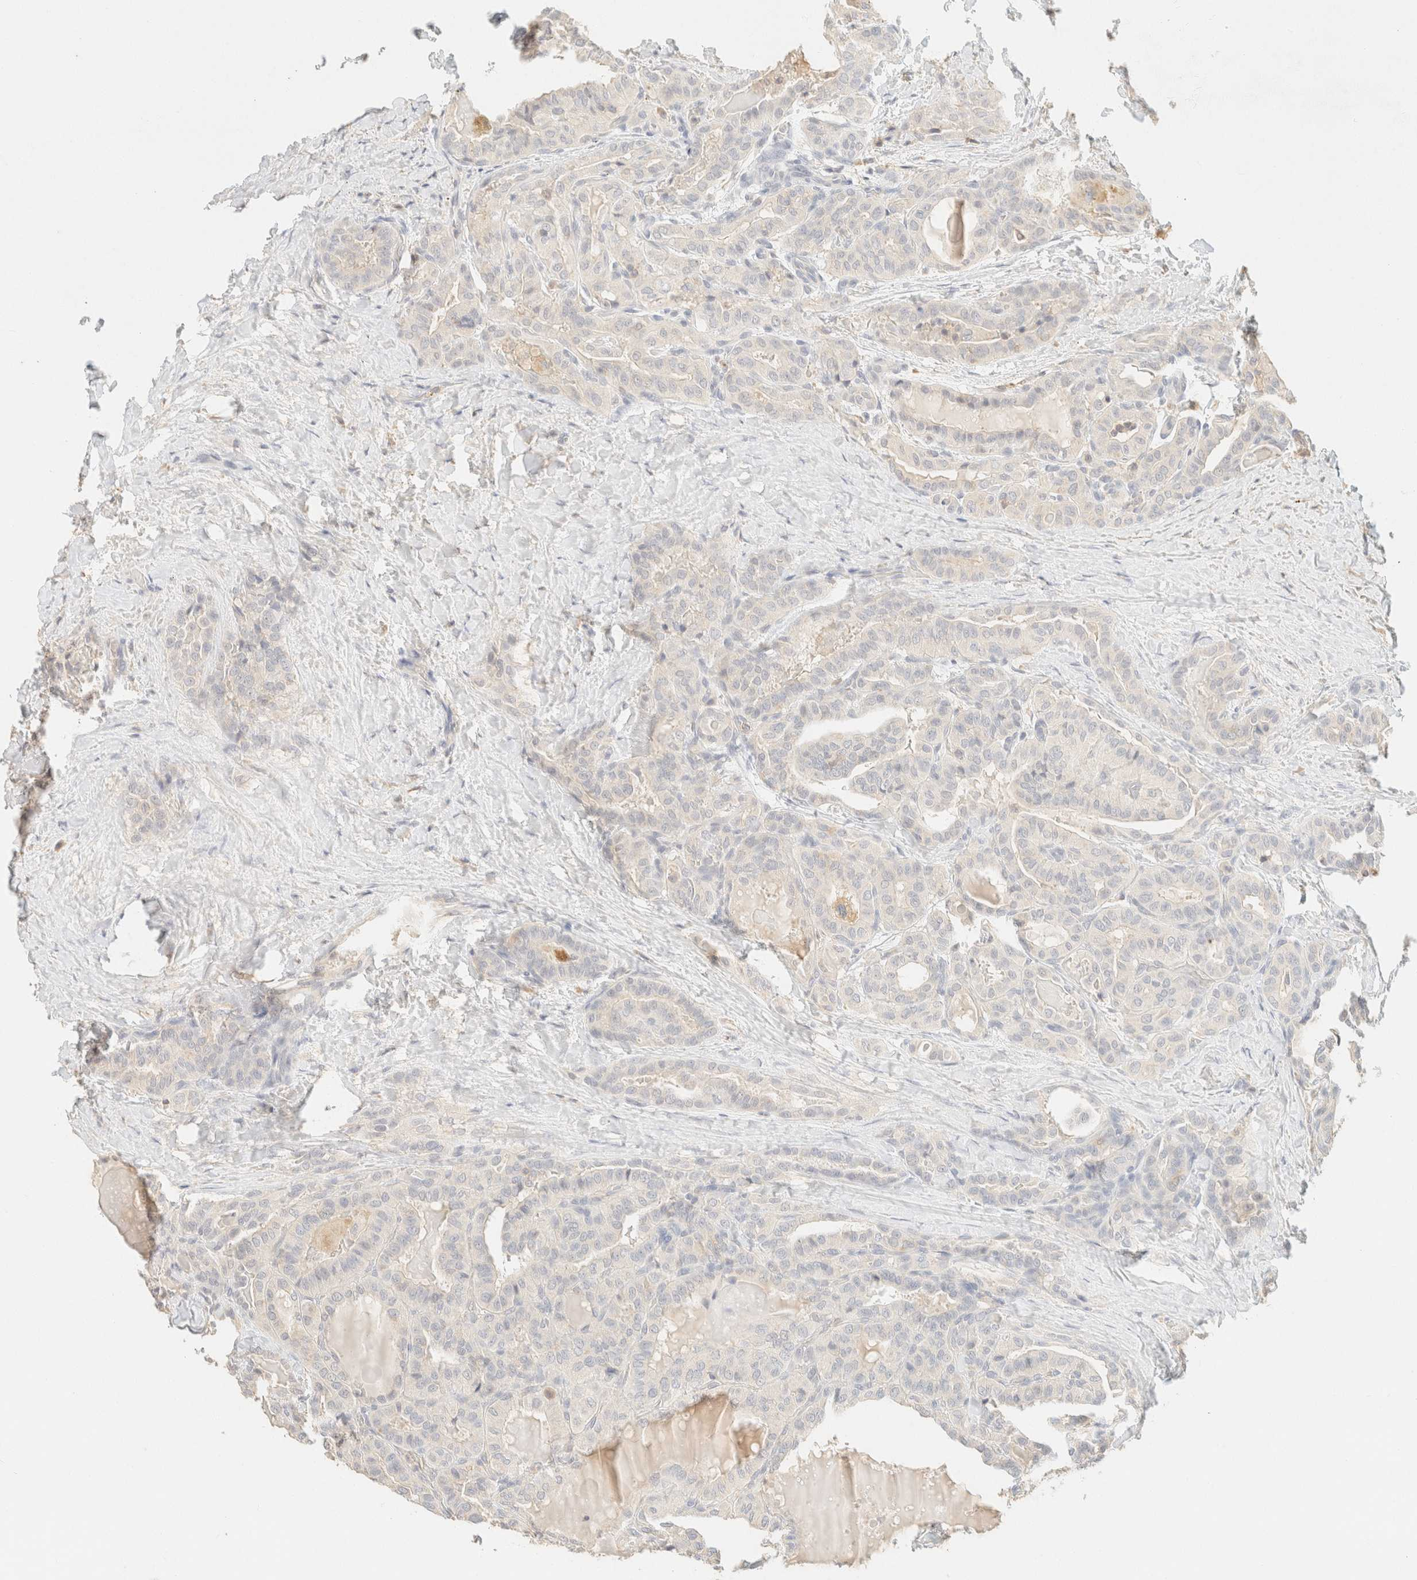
{"staining": {"intensity": "negative", "quantity": "none", "location": "none"}, "tissue": "thyroid cancer", "cell_type": "Tumor cells", "image_type": "cancer", "snomed": [{"axis": "morphology", "description": "Papillary adenocarcinoma, NOS"}, {"axis": "topography", "description": "Thyroid gland"}], "caption": "A histopathology image of thyroid papillary adenocarcinoma stained for a protein reveals no brown staining in tumor cells.", "gene": "TIMD4", "patient": {"sex": "male", "age": 77}}